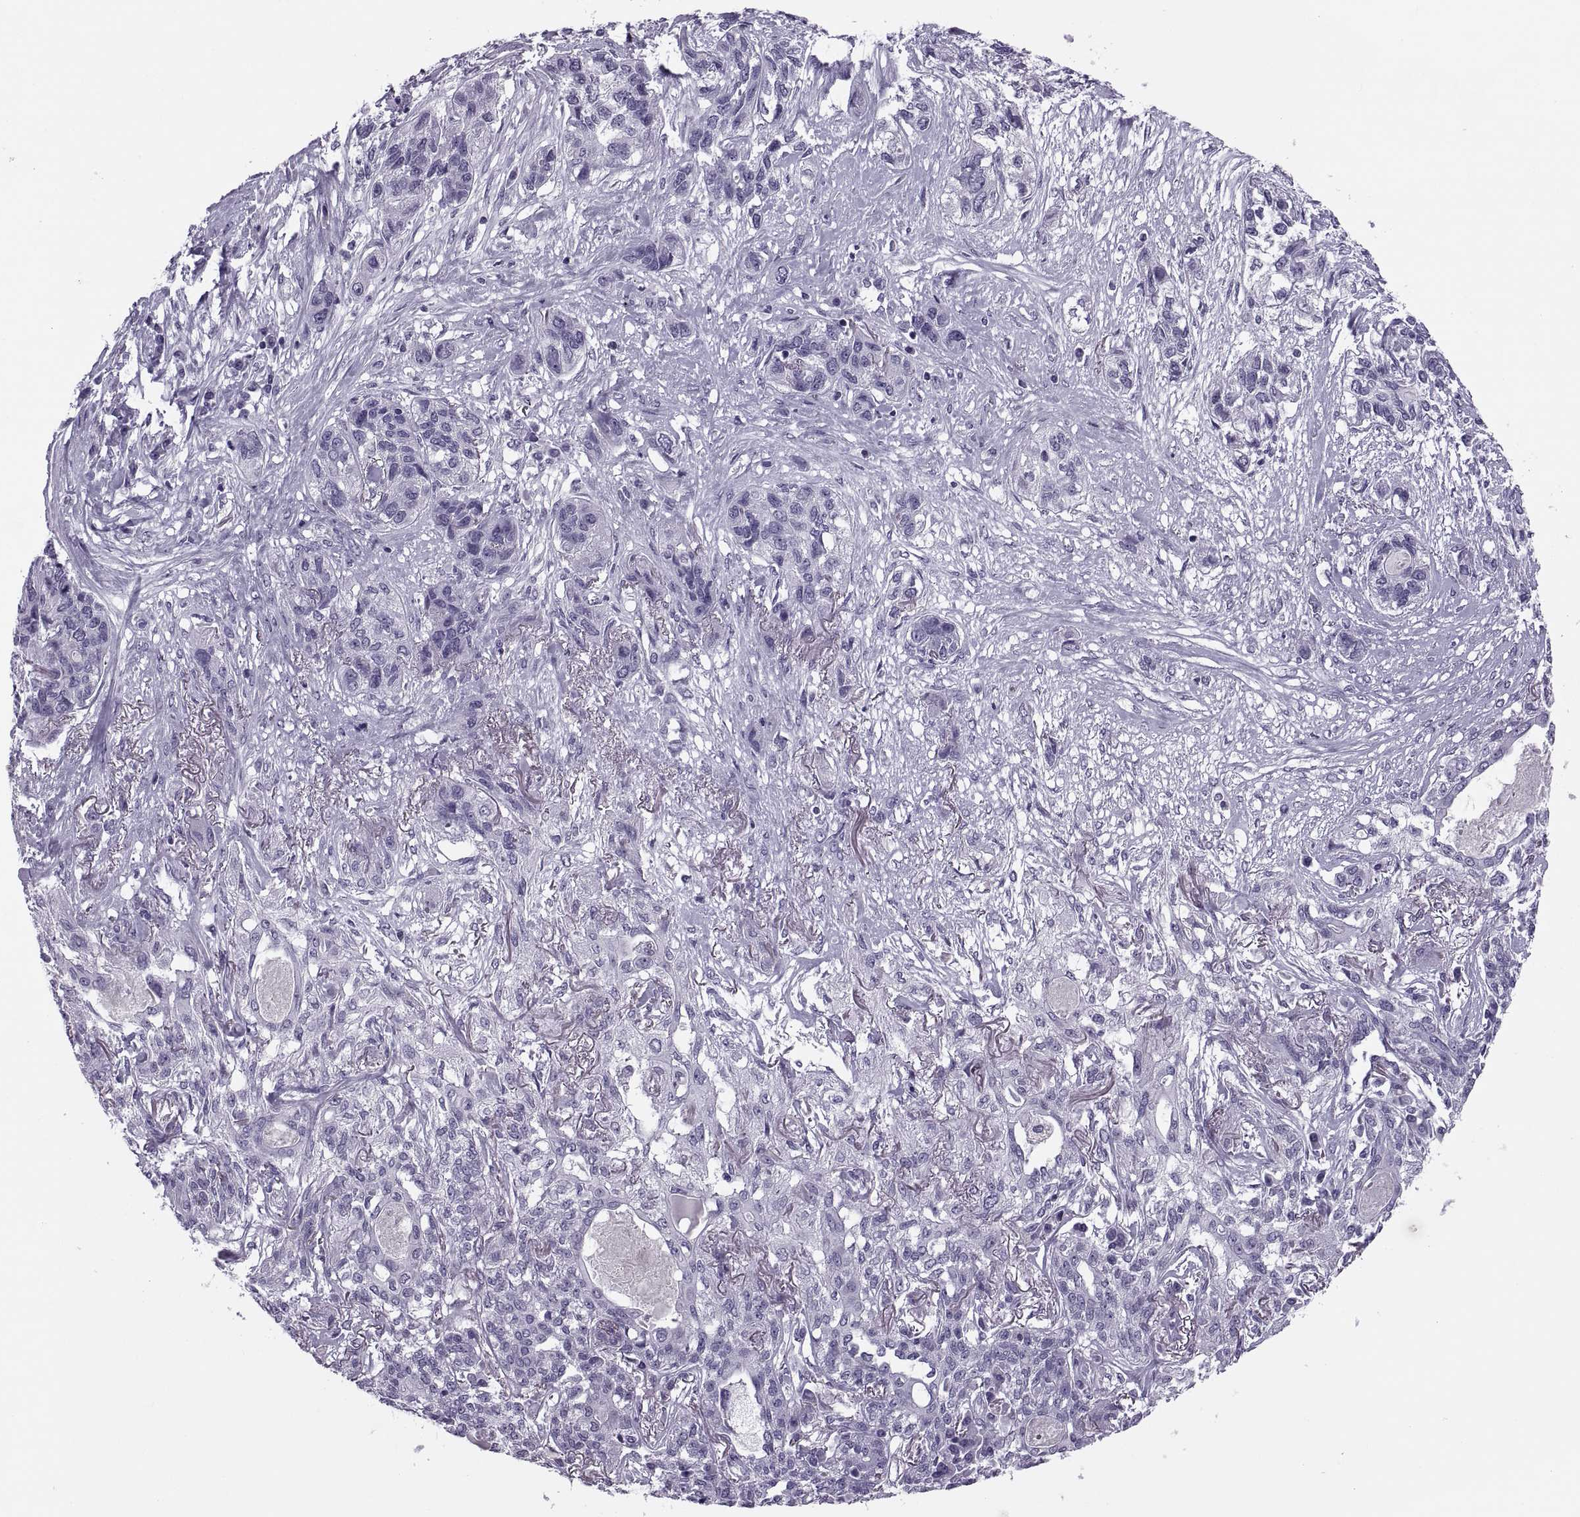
{"staining": {"intensity": "negative", "quantity": "none", "location": "none"}, "tissue": "lung cancer", "cell_type": "Tumor cells", "image_type": "cancer", "snomed": [{"axis": "morphology", "description": "Squamous cell carcinoma, NOS"}, {"axis": "topography", "description": "Lung"}], "caption": "IHC of human lung cancer reveals no staining in tumor cells.", "gene": "SYNGR4", "patient": {"sex": "female", "age": 70}}